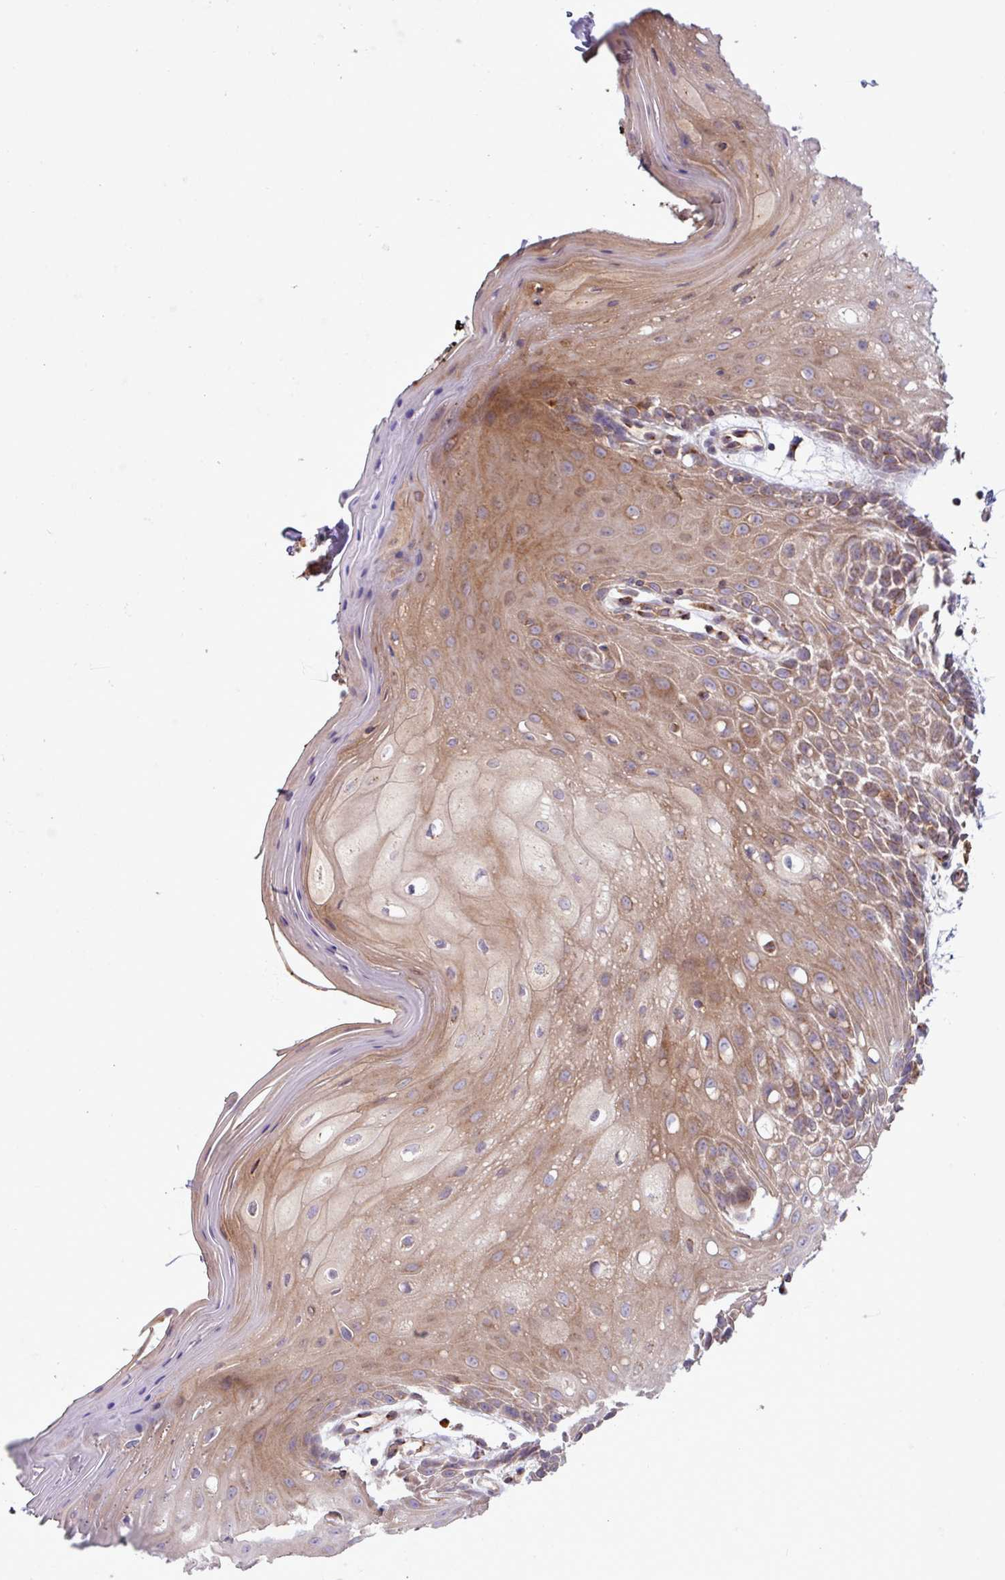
{"staining": {"intensity": "moderate", "quantity": ">75%", "location": "cytoplasmic/membranous"}, "tissue": "oral mucosa", "cell_type": "Squamous epithelial cells", "image_type": "normal", "snomed": [{"axis": "morphology", "description": "Normal tissue, NOS"}, {"axis": "topography", "description": "Oral tissue"}, {"axis": "topography", "description": "Tounge, NOS"}], "caption": "Squamous epithelial cells exhibit moderate cytoplasmic/membranous positivity in about >75% of cells in unremarkable oral mucosa.", "gene": "RAB19", "patient": {"sex": "female", "age": 59}}